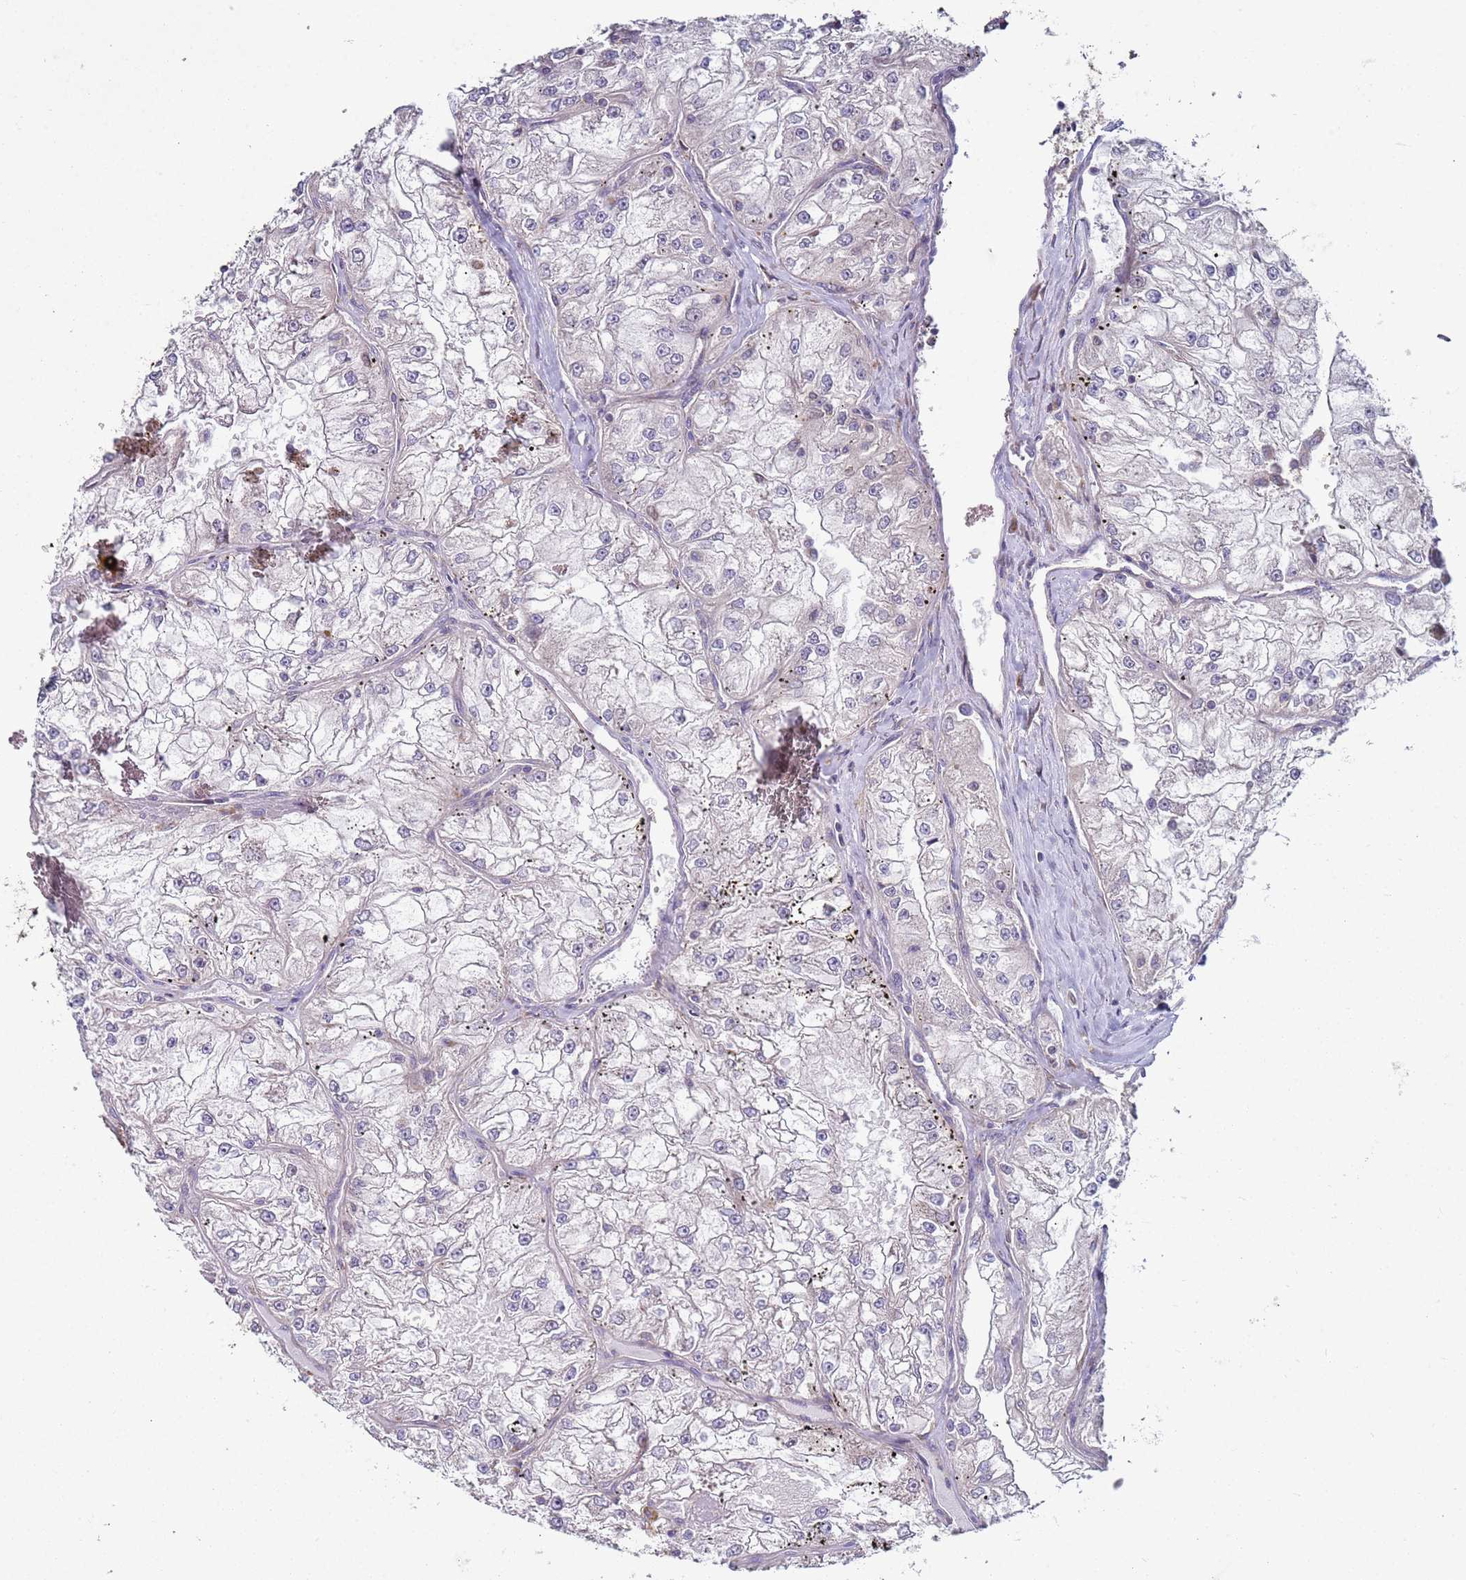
{"staining": {"intensity": "weak", "quantity": "<25%", "location": "cytoplasmic/membranous"}, "tissue": "renal cancer", "cell_type": "Tumor cells", "image_type": "cancer", "snomed": [{"axis": "morphology", "description": "Adenocarcinoma, NOS"}, {"axis": "topography", "description": "Kidney"}], "caption": "A high-resolution photomicrograph shows immunohistochemistry staining of renal cancer (adenocarcinoma), which reveals no significant expression in tumor cells. (DAB (3,3'-diaminobenzidine) immunohistochemistry (IHC), high magnification).", "gene": "DIP2B", "patient": {"sex": "female", "age": 72}}